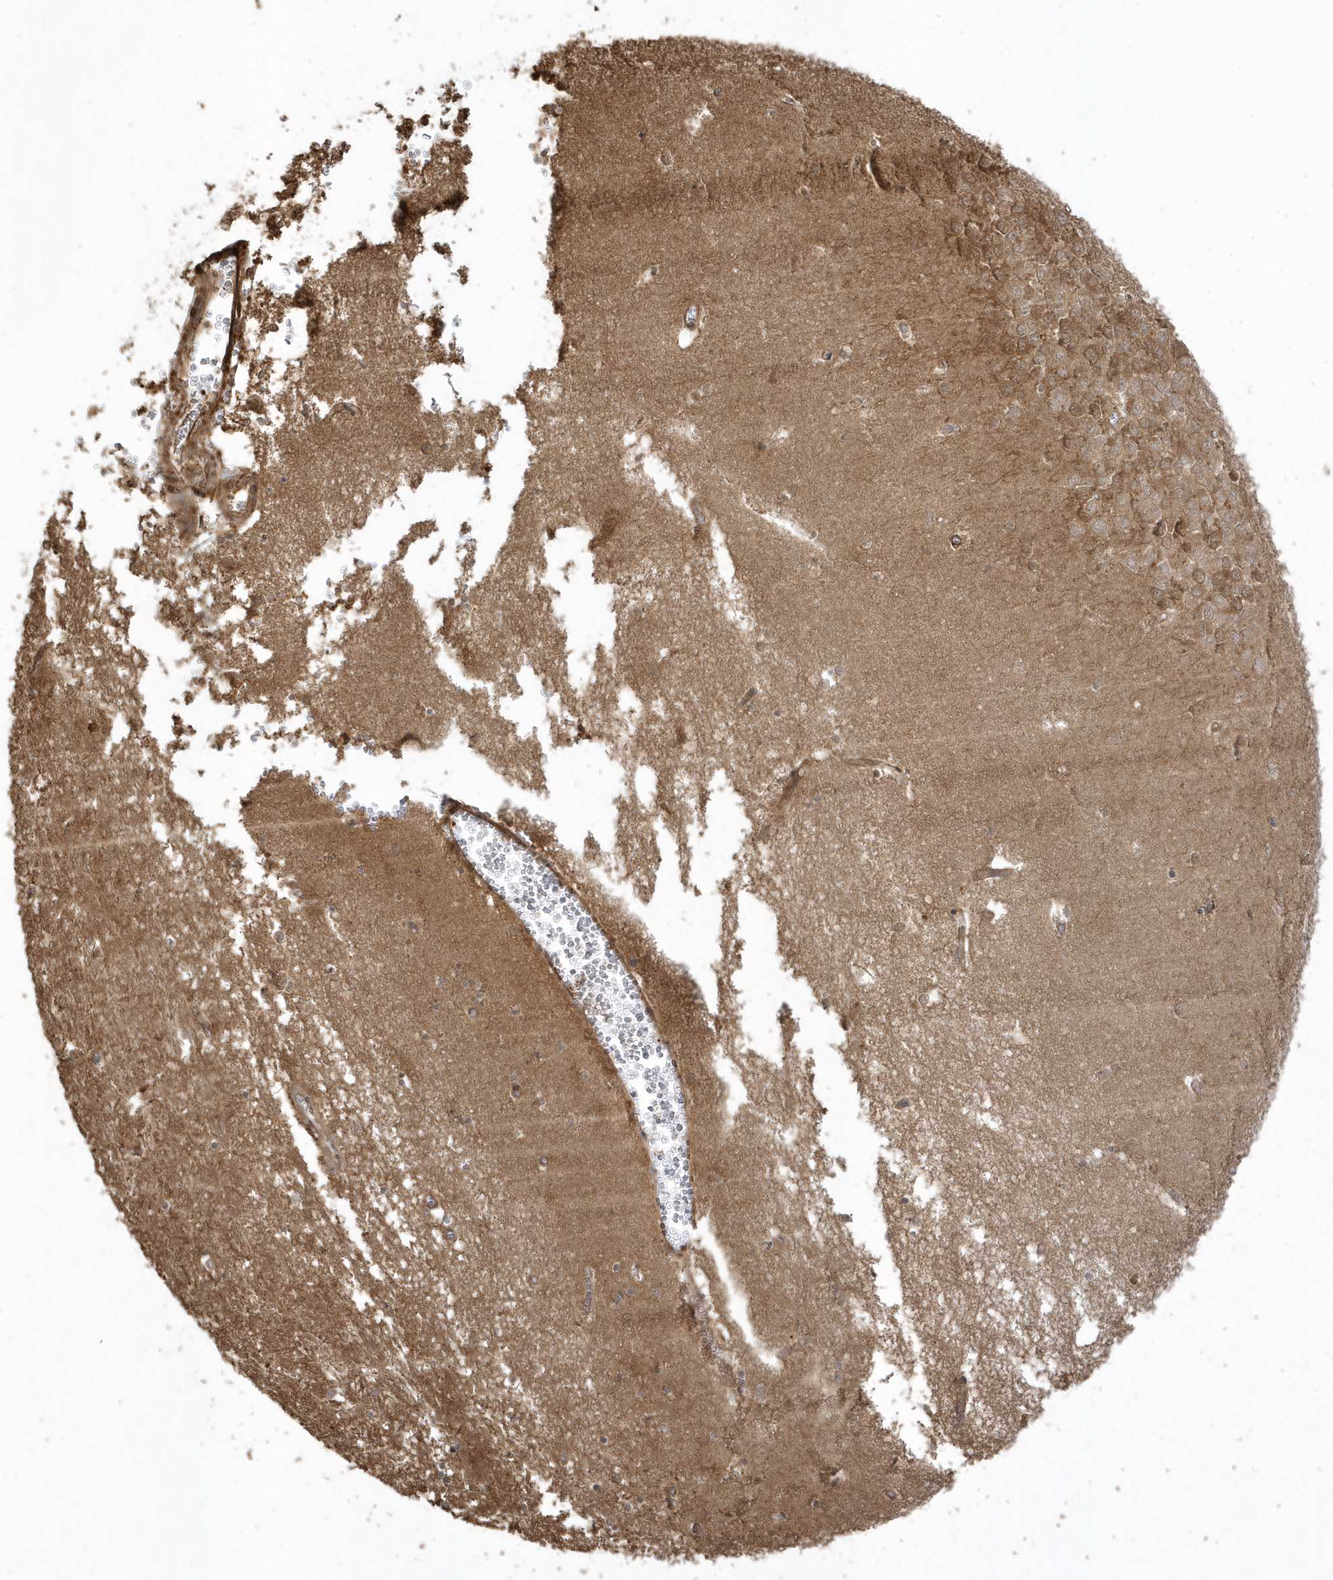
{"staining": {"intensity": "moderate", "quantity": "25%-75%", "location": "cytoplasmic/membranous"}, "tissue": "hippocampus", "cell_type": "Glial cells", "image_type": "normal", "snomed": [{"axis": "morphology", "description": "Normal tissue, NOS"}, {"axis": "topography", "description": "Hippocampus"}], "caption": "Protein staining displays moderate cytoplasmic/membranous staining in approximately 25%-75% of glial cells in normal hippocampus. (DAB (3,3'-diaminobenzidine) = brown stain, brightfield microscopy at high magnification).", "gene": "HNMT", "patient": {"sex": "male", "age": 70}}